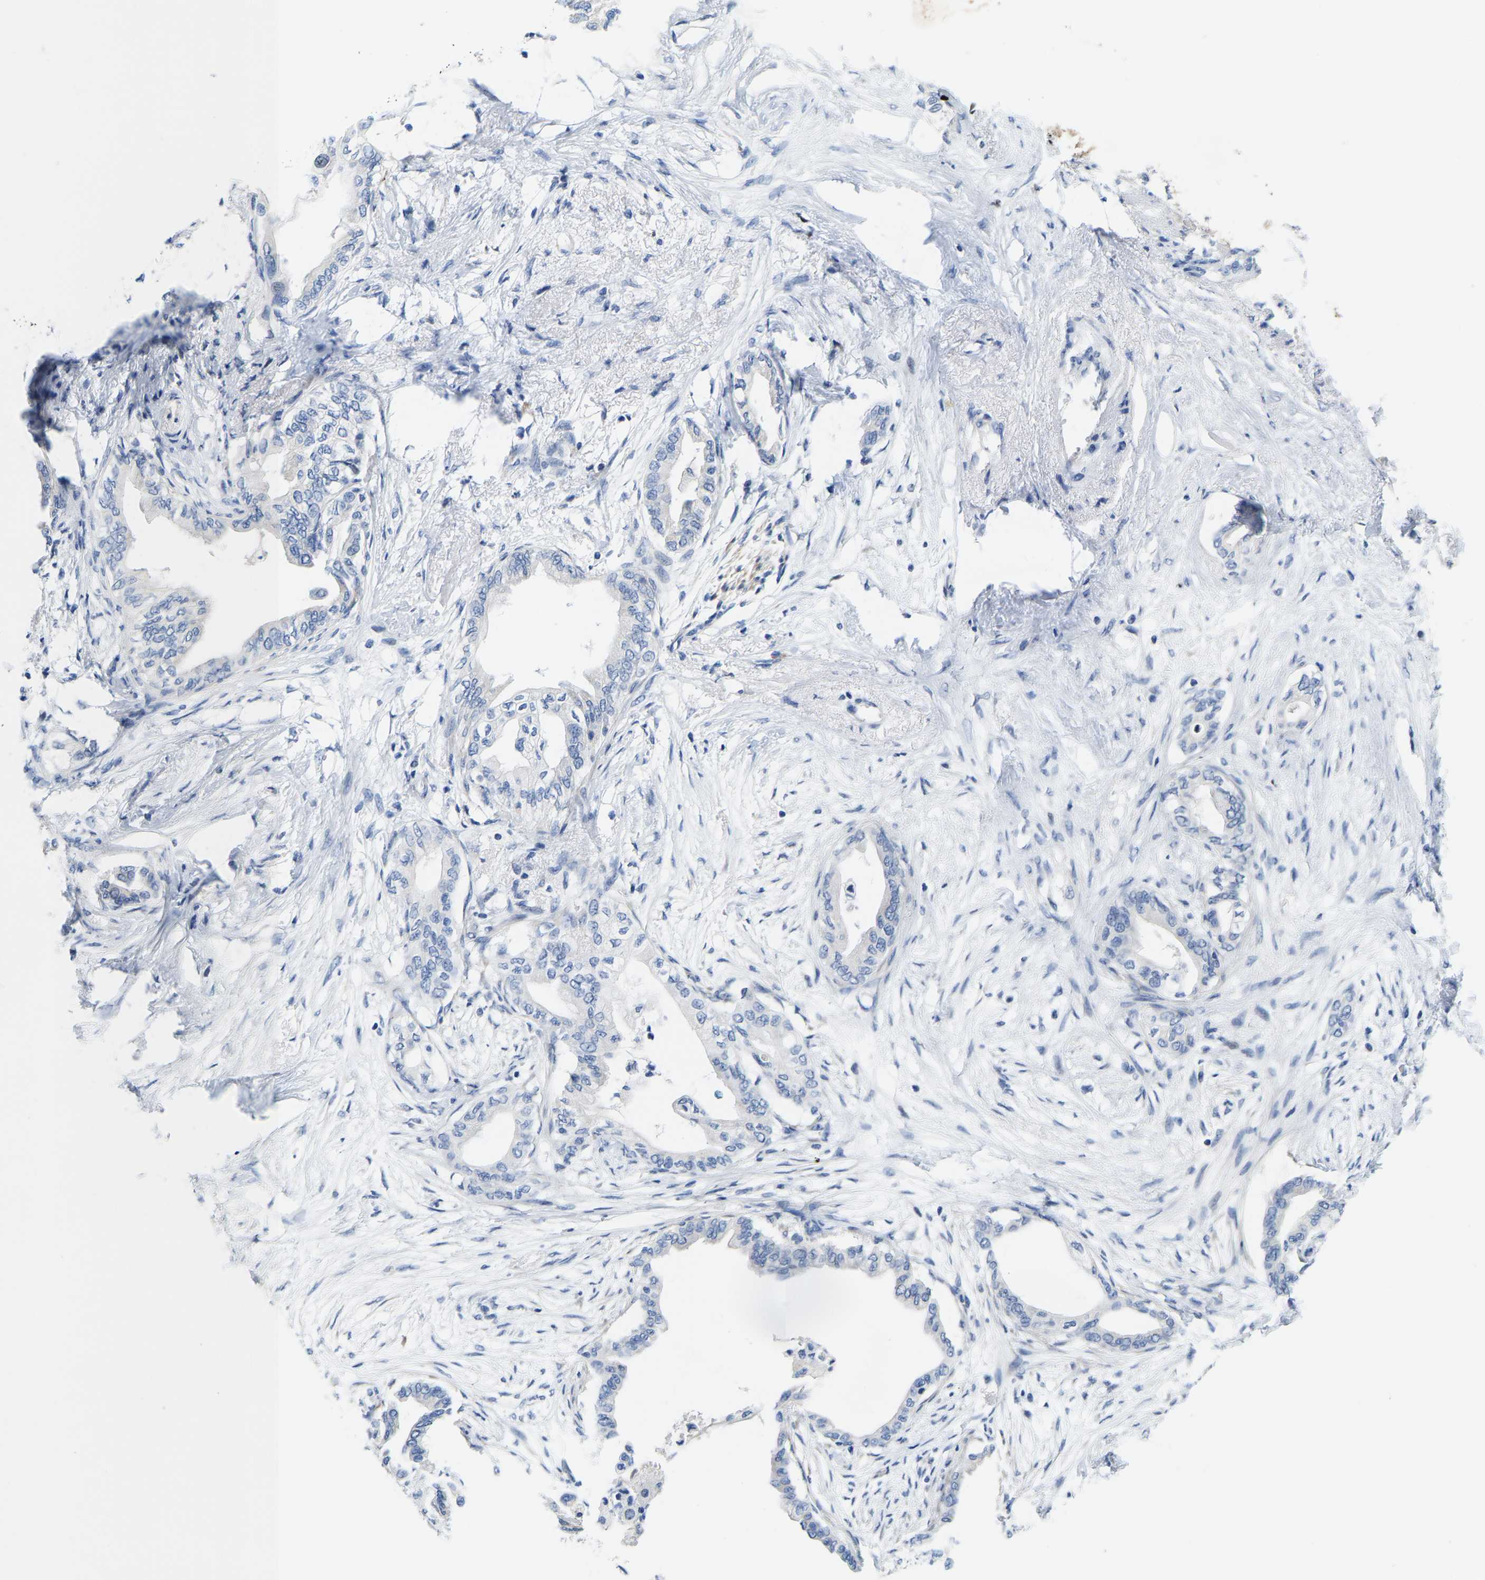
{"staining": {"intensity": "negative", "quantity": "none", "location": "none"}, "tissue": "pancreatic cancer", "cell_type": "Tumor cells", "image_type": "cancer", "snomed": [{"axis": "morphology", "description": "Normal tissue, NOS"}, {"axis": "morphology", "description": "Adenocarcinoma, NOS"}, {"axis": "topography", "description": "Pancreas"}, {"axis": "topography", "description": "Duodenum"}], "caption": "Tumor cells are negative for protein expression in human pancreatic cancer (adenocarcinoma).", "gene": "KLHL1", "patient": {"sex": "female", "age": 60}}